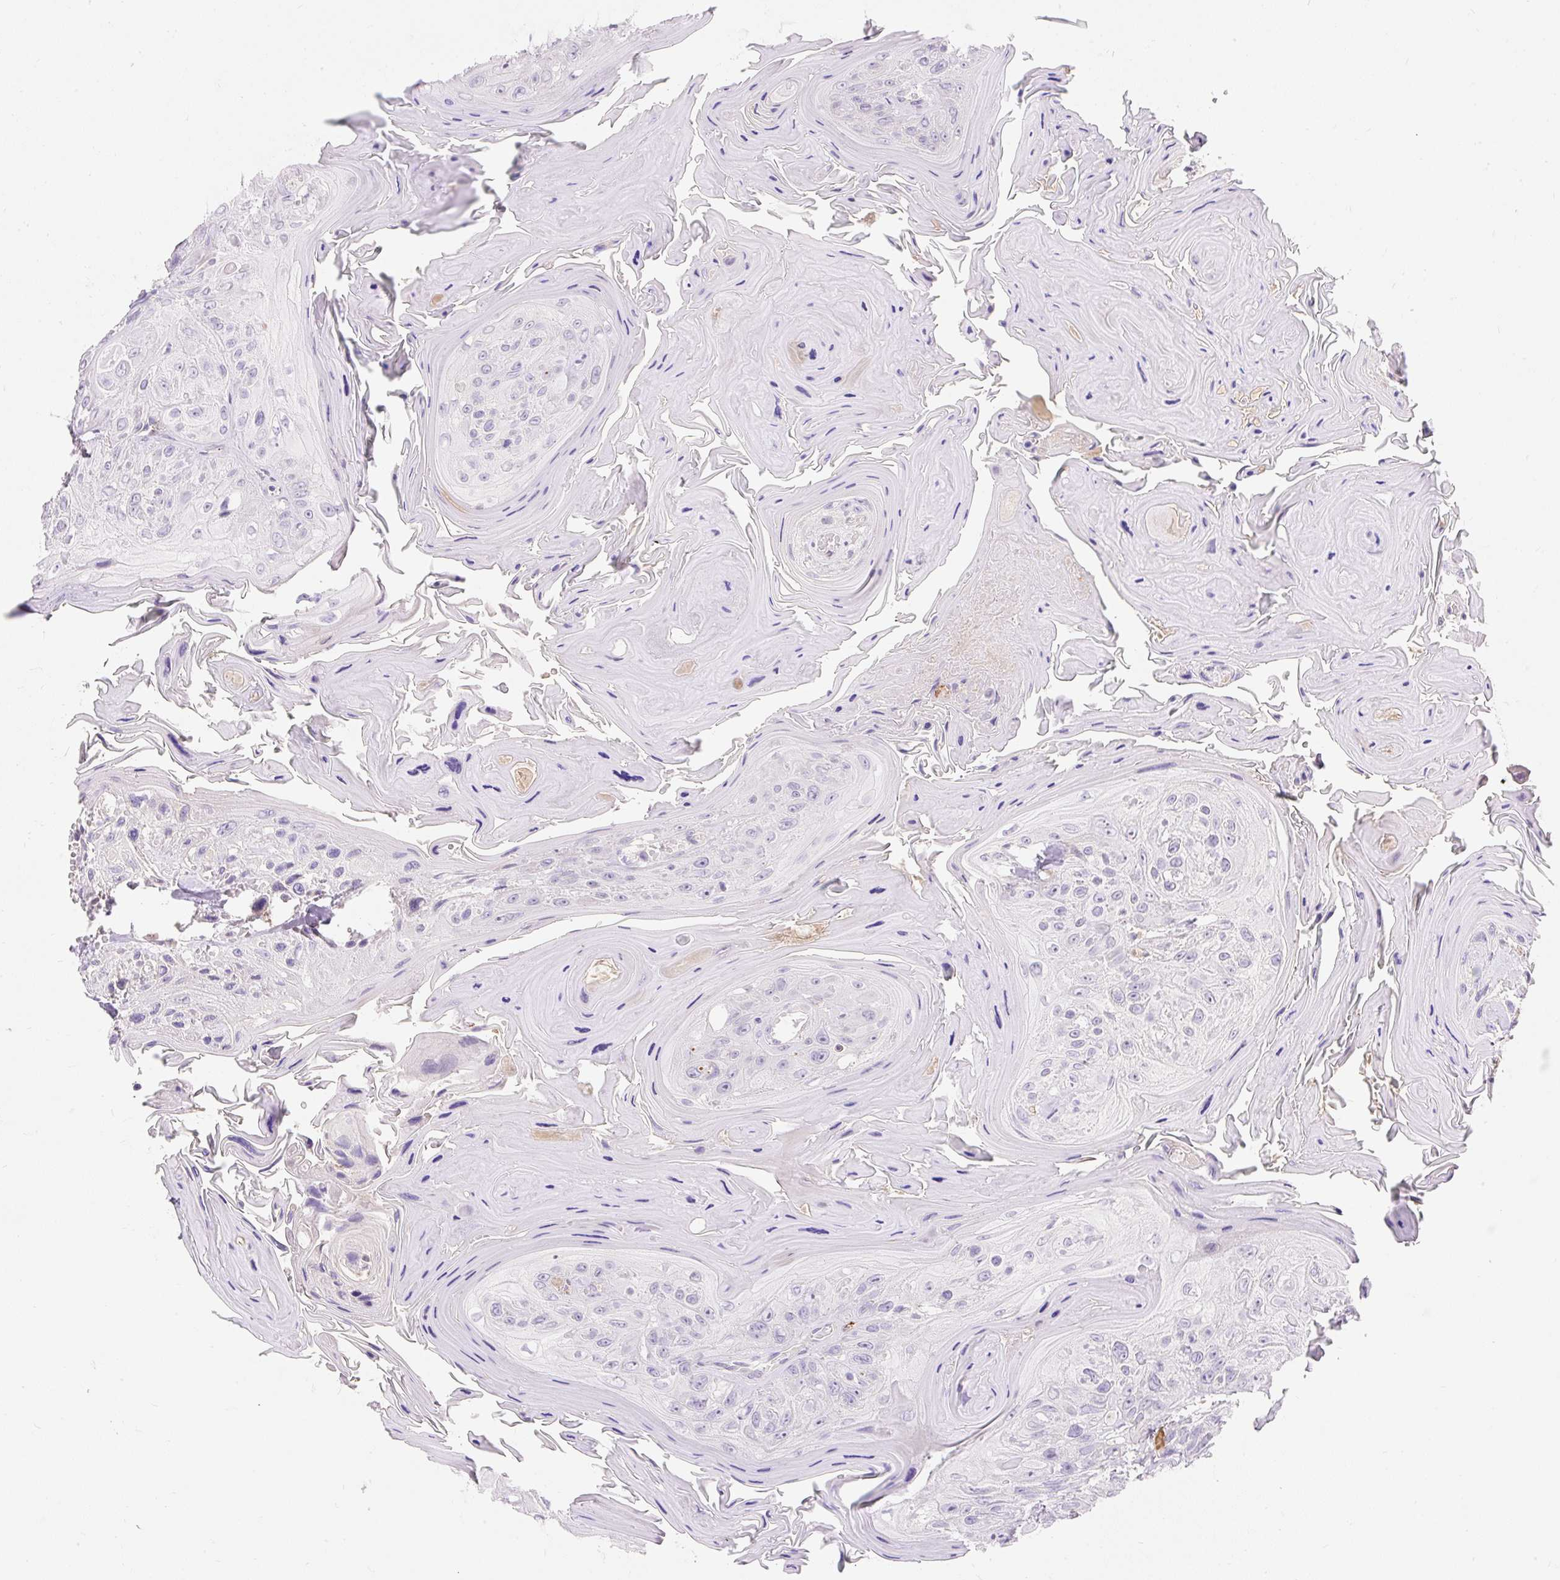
{"staining": {"intensity": "negative", "quantity": "none", "location": "none"}, "tissue": "head and neck cancer", "cell_type": "Tumor cells", "image_type": "cancer", "snomed": [{"axis": "morphology", "description": "Squamous cell carcinoma, NOS"}, {"axis": "topography", "description": "Head-Neck"}], "caption": "Tumor cells show no significant expression in head and neck cancer (squamous cell carcinoma).", "gene": "TMEM150C", "patient": {"sex": "female", "age": 59}}